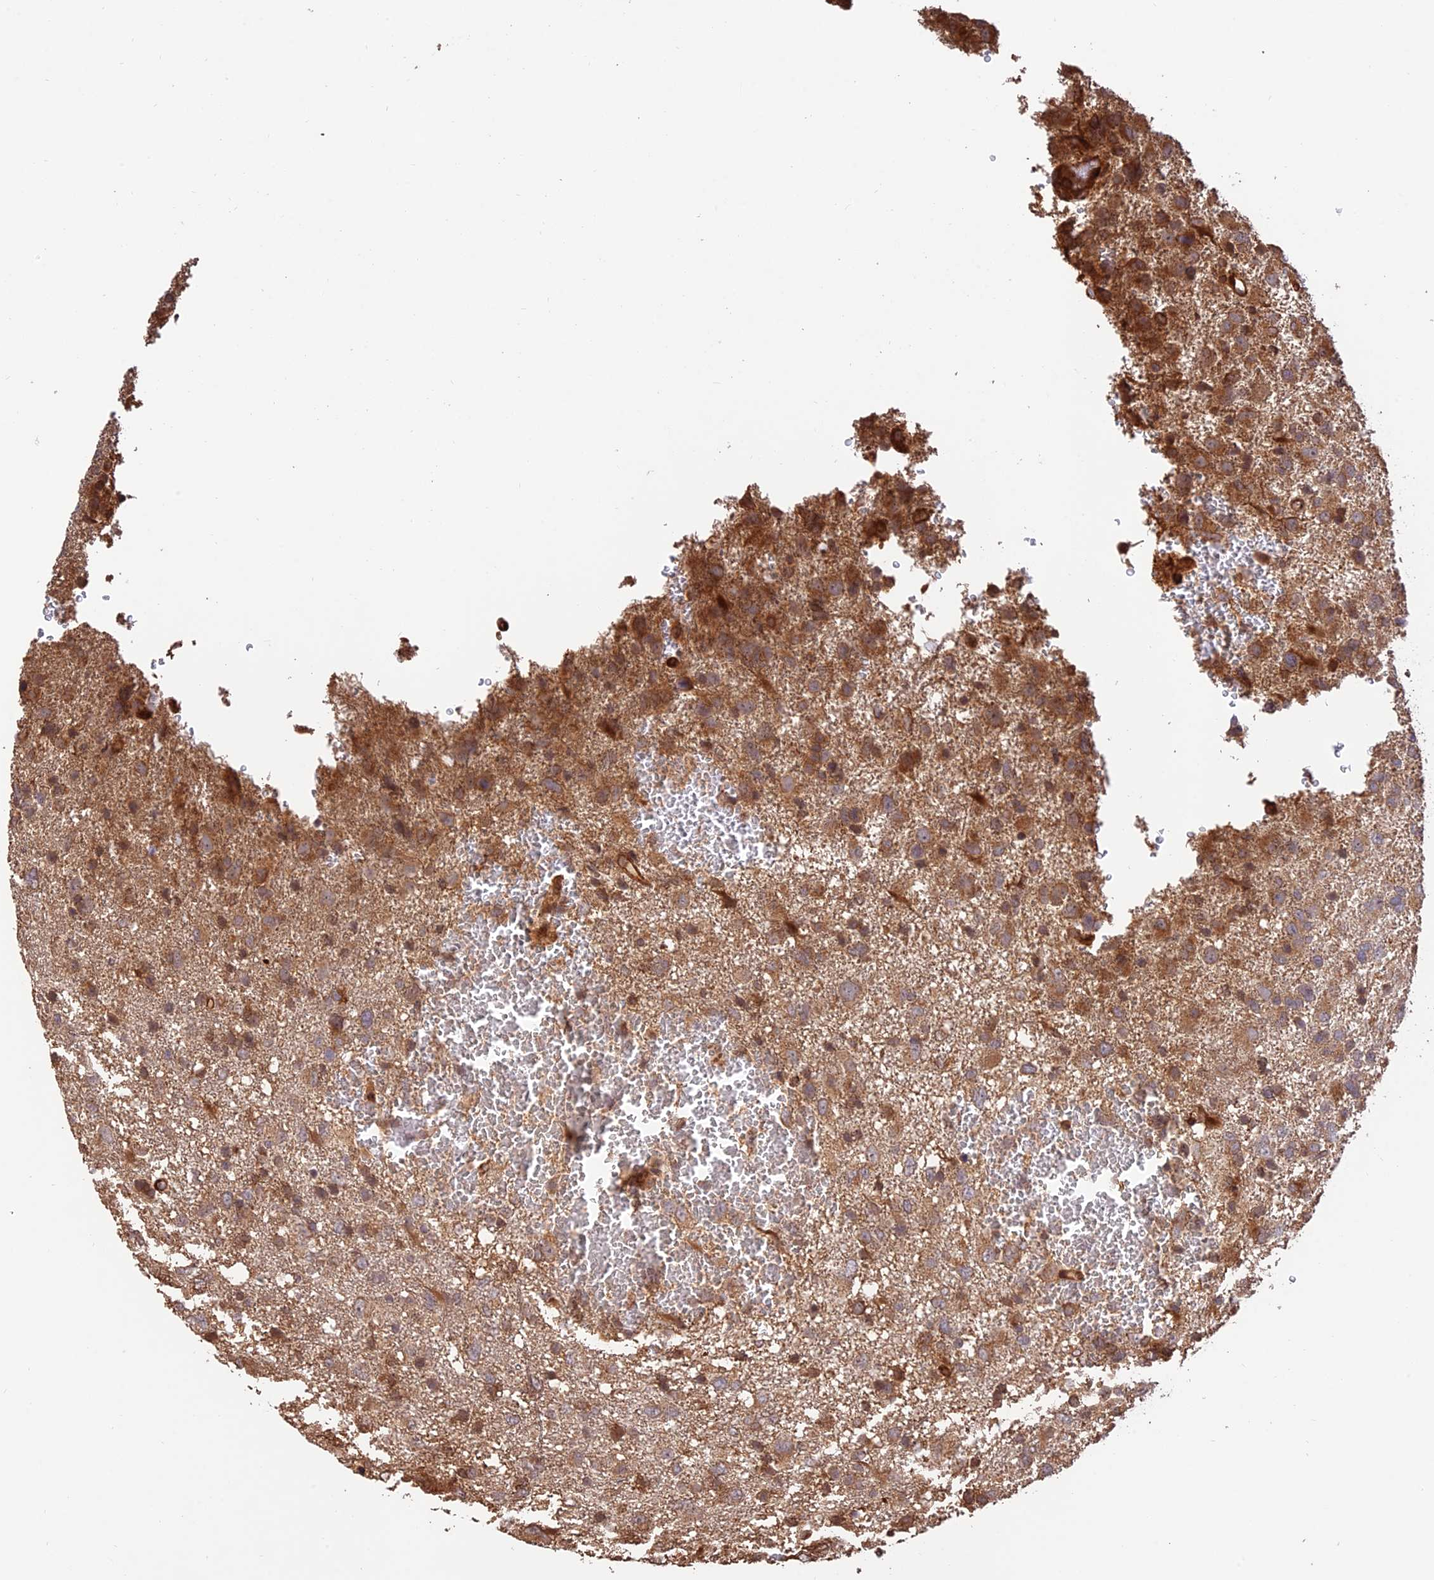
{"staining": {"intensity": "moderate", "quantity": ">75%", "location": "cytoplasmic/membranous"}, "tissue": "glioma", "cell_type": "Tumor cells", "image_type": "cancer", "snomed": [{"axis": "morphology", "description": "Glioma, malignant, High grade"}, {"axis": "topography", "description": "Brain"}], "caption": "Immunohistochemistry photomicrograph of neoplastic tissue: glioma stained using immunohistochemistry (IHC) demonstrates medium levels of moderate protein expression localized specifically in the cytoplasmic/membranous of tumor cells, appearing as a cytoplasmic/membranous brown color.", "gene": "CREBL2", "patient": {"sex": "male", "age": 61}}